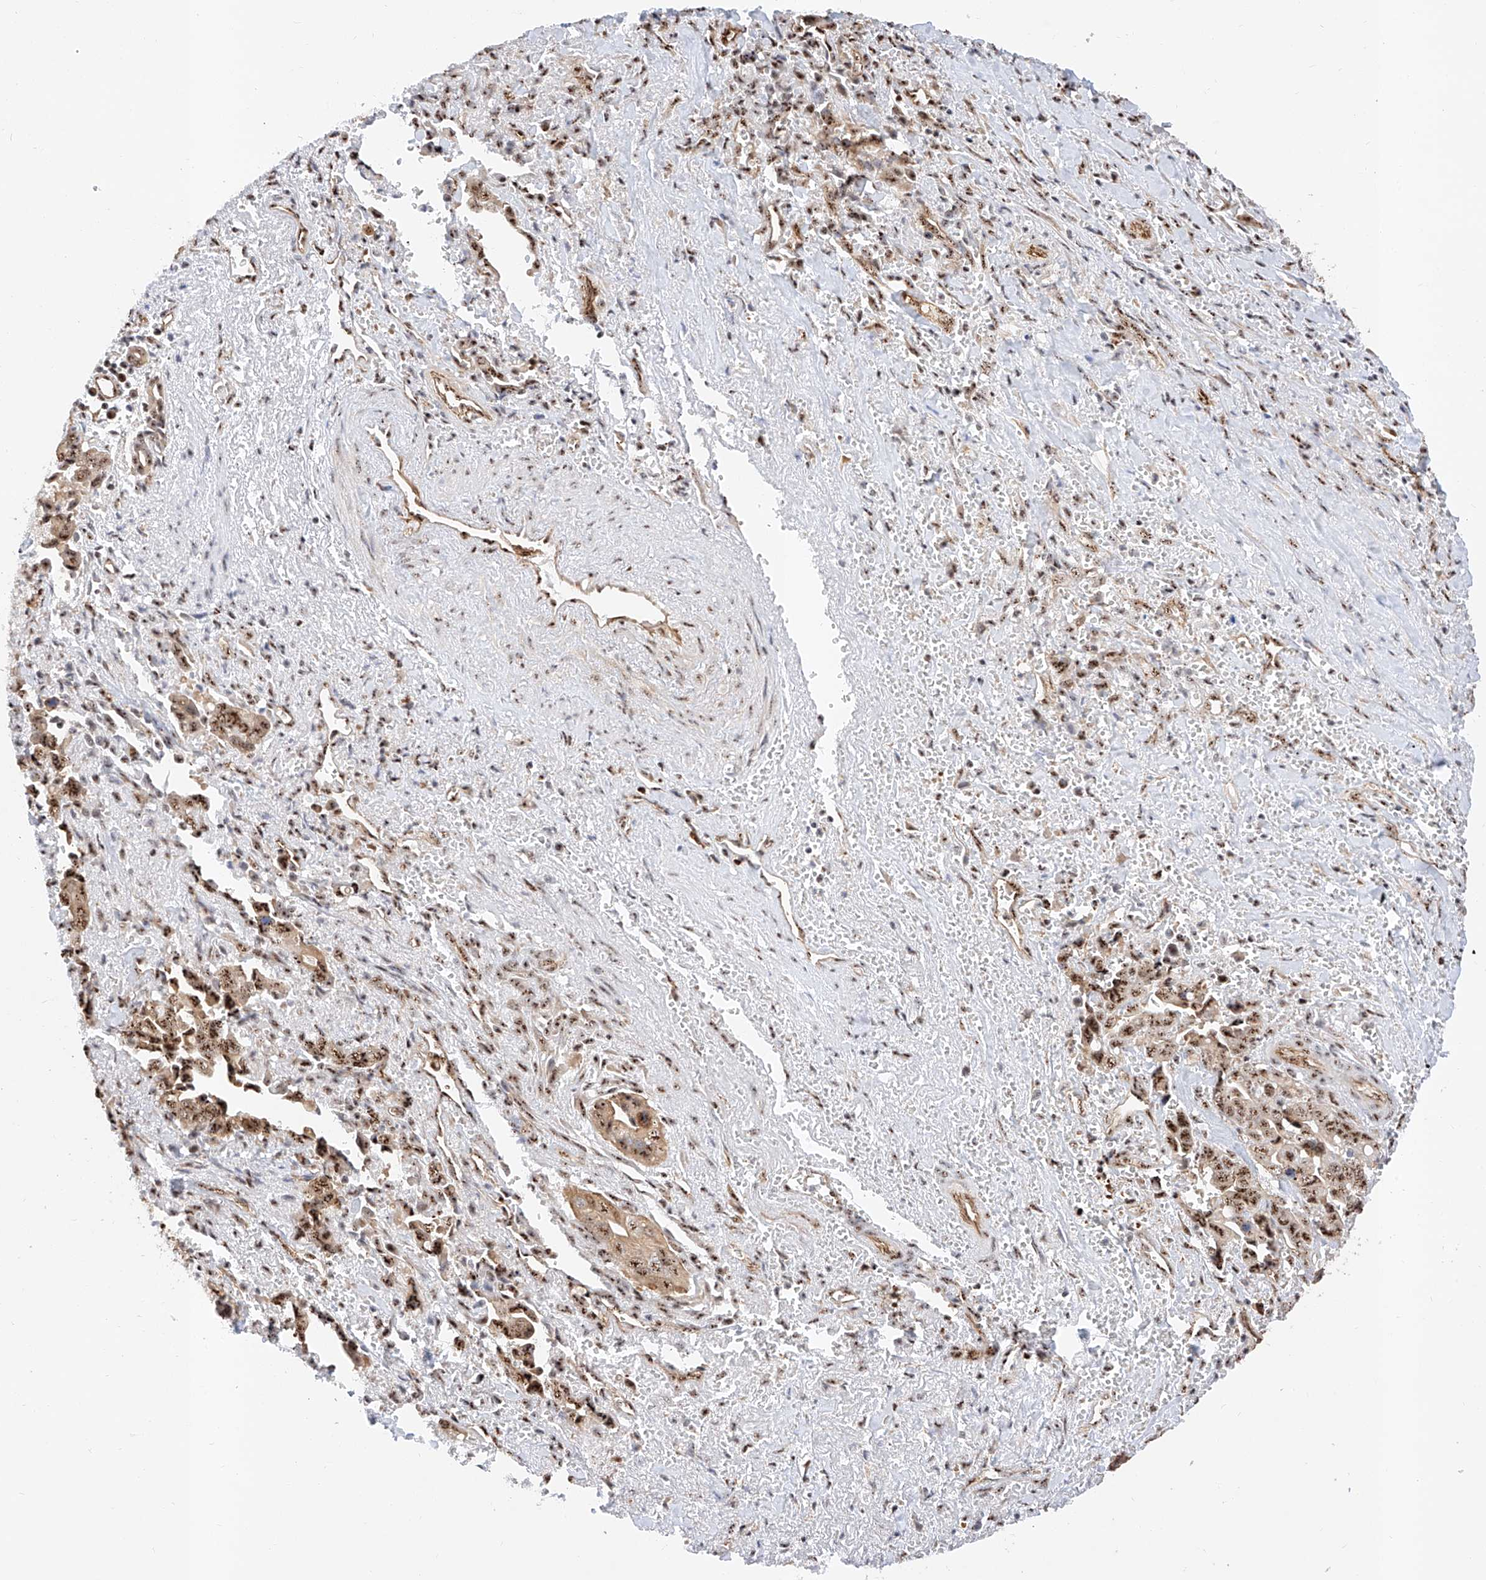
{"staining": {"intensity": "moderate", "quantity": ">75%", "location": "cytoplasmic/membranous,nuclear"}, "tissue": "liver cancer", "cell_type": "Tumor cells", "image_type": "cancer", "snomed": [{"axis": "morphology", "description": "Cholangiocarcinoma"}, {"axis": "topography", "description": "Liver"}], "caption": "Human liver cancer (cholangiocarcinoma) stained with a brown dye demonstrates moderate cytoplasmic/membranous and nuclear positive positivity in approximately >75% of tumor cells.", "gene": "ATXN7L2", "patient": {"sex": "female", "age": 79}}